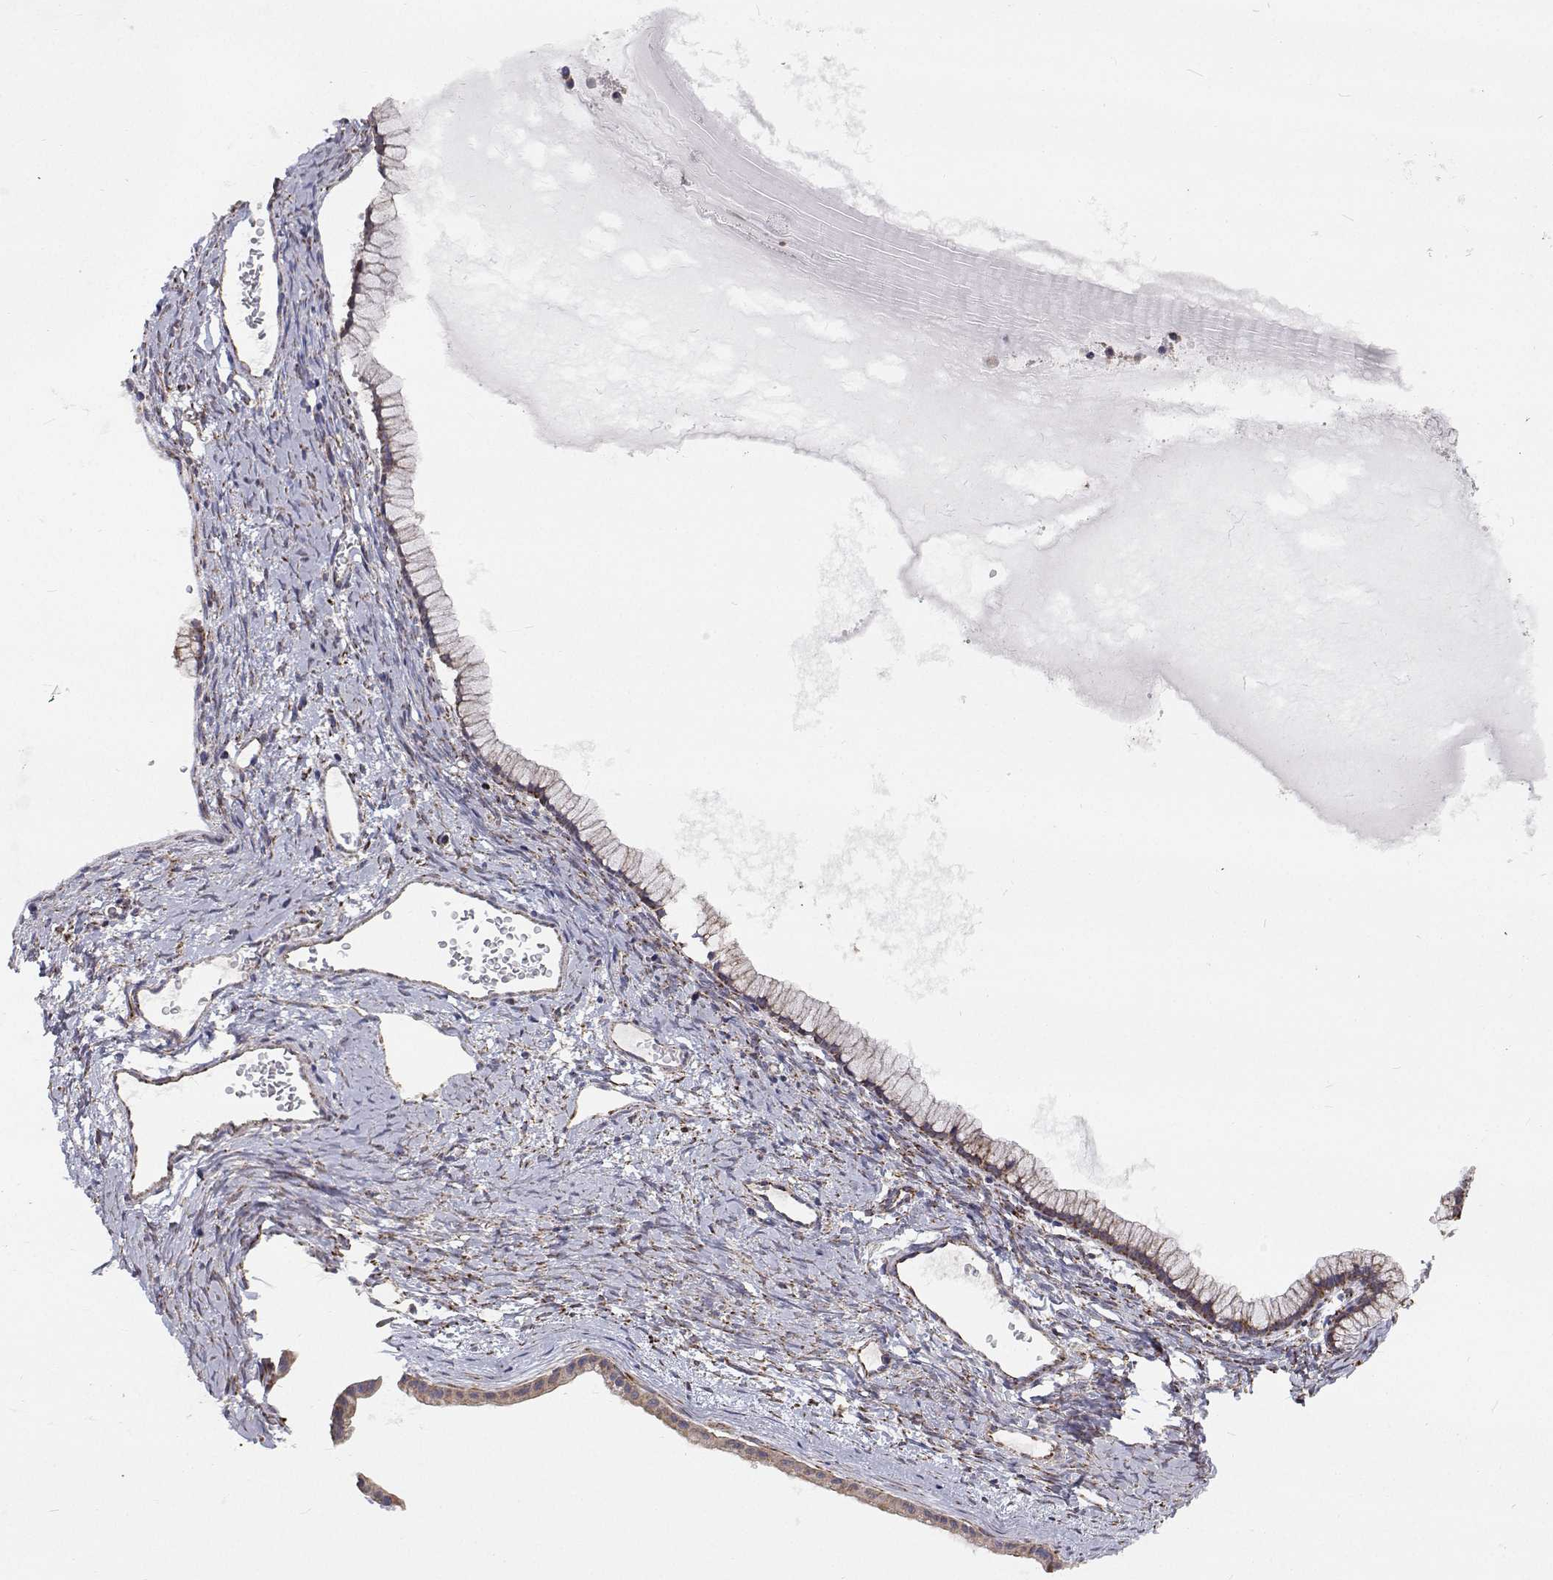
{"staining": {"intensity": "weak", "quantity": ">75%", "location": "cytoplasmic/membranous"}, "tissue": "ovarian cancer", "cell_type": "Tumor cells", "image_type": "cancer", "snomed": [{"axis": "morphology", "description": "Cystadenocarcinoma, mucinous, NOS"}, {"axis": "topography", "description": "Ovary"}], "caption": "There is low levels of weak cytoplasmic/membranous positivity in tumor cells of ovarian mucinous cystadenocarcinoma, as demonstrated by immunohistochemical staining (brown color).", "gene": "SPICE1", "patient": {"sex": "female", "age": 41}}